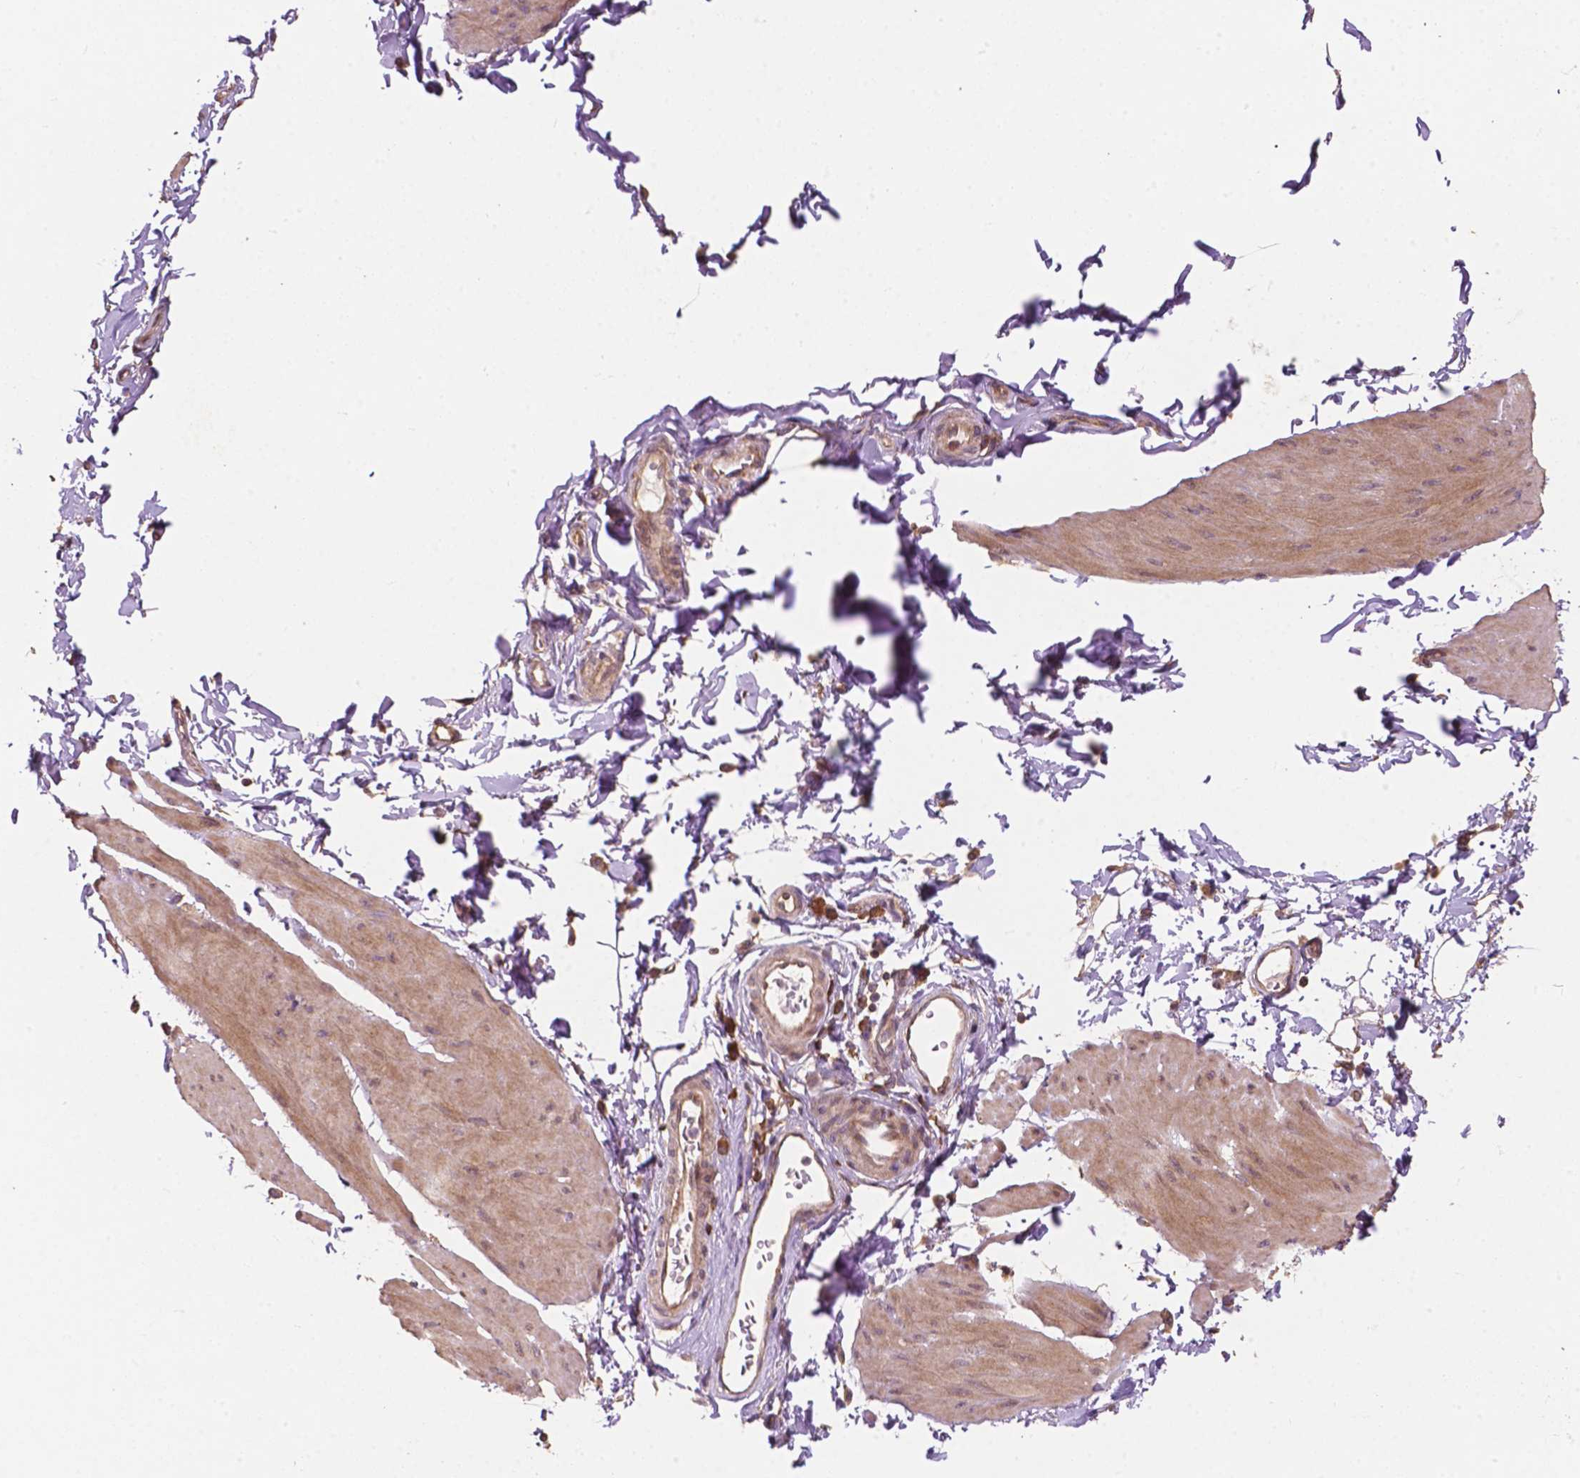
{"staining": {"intensity": "weak", "quantity": ">75%", "location": "cytoplasmic/membranous"}, "tissue": "smooth muscle", "cell_type": "Smooth muscle cells", "image_type": "normal", "snomed": [{"axis": "morphology", "description": "Normal tissue, NOS"}, {"axis": "topography", "description": "Adipose tissue"}, {"axis": "topography", "description": "Smooth muscle"}, {"axis": "topography", "description": "Peripheral nerve tissue"}], "caption": "Immunohistochemistry (IHC) photomicrograph of normal smooth muscle: smooth muscle stained using IHC reveals low levels of weak protein expression localized specifically in the cytoplasmic/membranous of smooth muscle cells, appearing as a cytoplasmic/membranous brown color.", "gene": "G3BP1", "patient": {"sex": "male", "age": 83}}